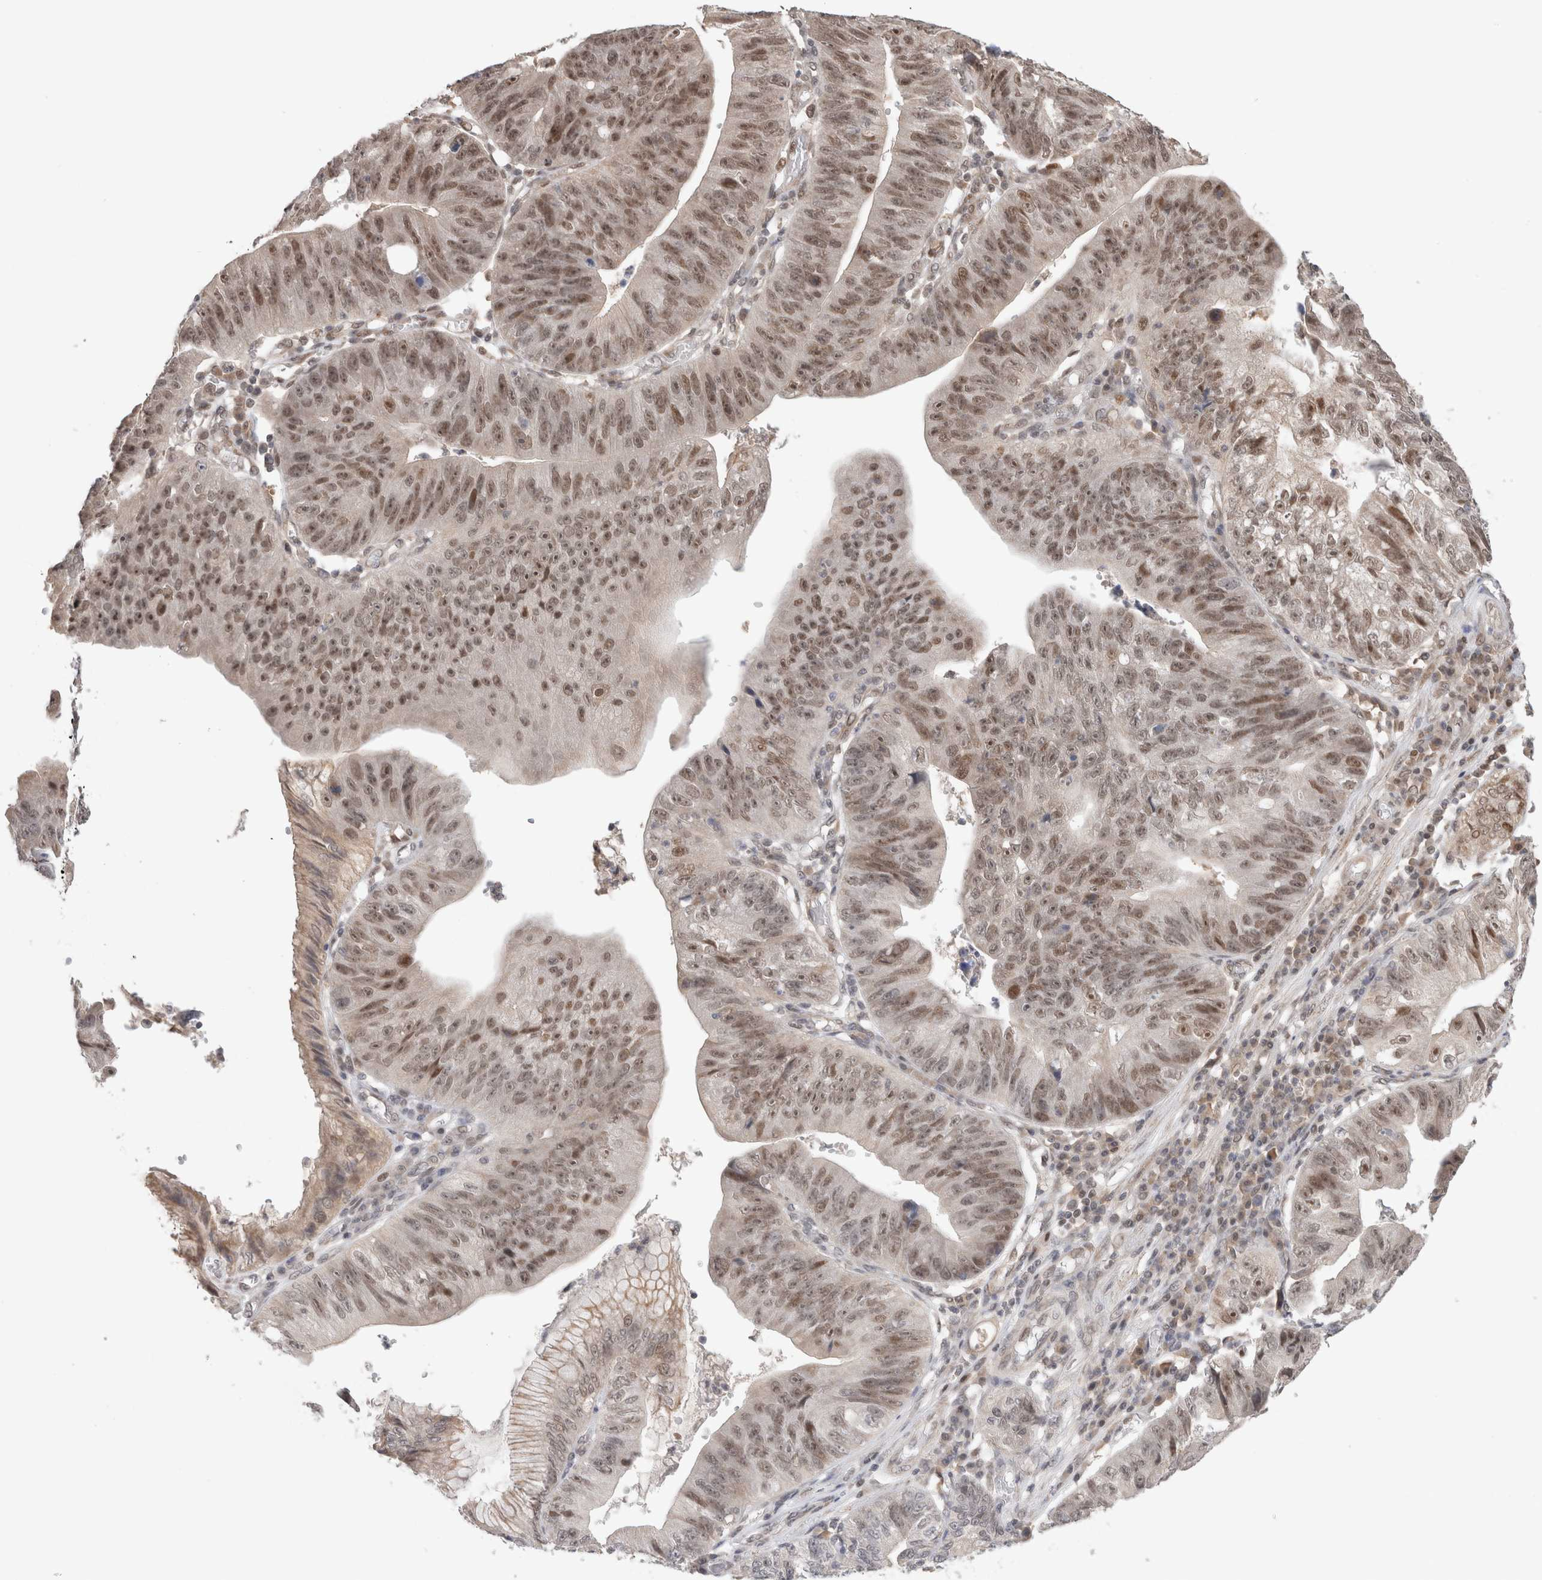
{"staining": {"intensity": "moderate", "quantity": "25%-75%", "location": "nuclear"}, "tissue": "stomach cancer", "cell_type": "Tumor cells", "image_type": "cancer", "snomed": [{"axis": "morphology", "description": "Adenocarcinoma, NOS"}, {"axis": "topography", "description": "Stomach"}], "caption": "Stomach cancer stained with a protein marker shows moderate staining in tumor cells.", "gene": "SYDE2", "patient": {"sex": "male", "age": 59}}